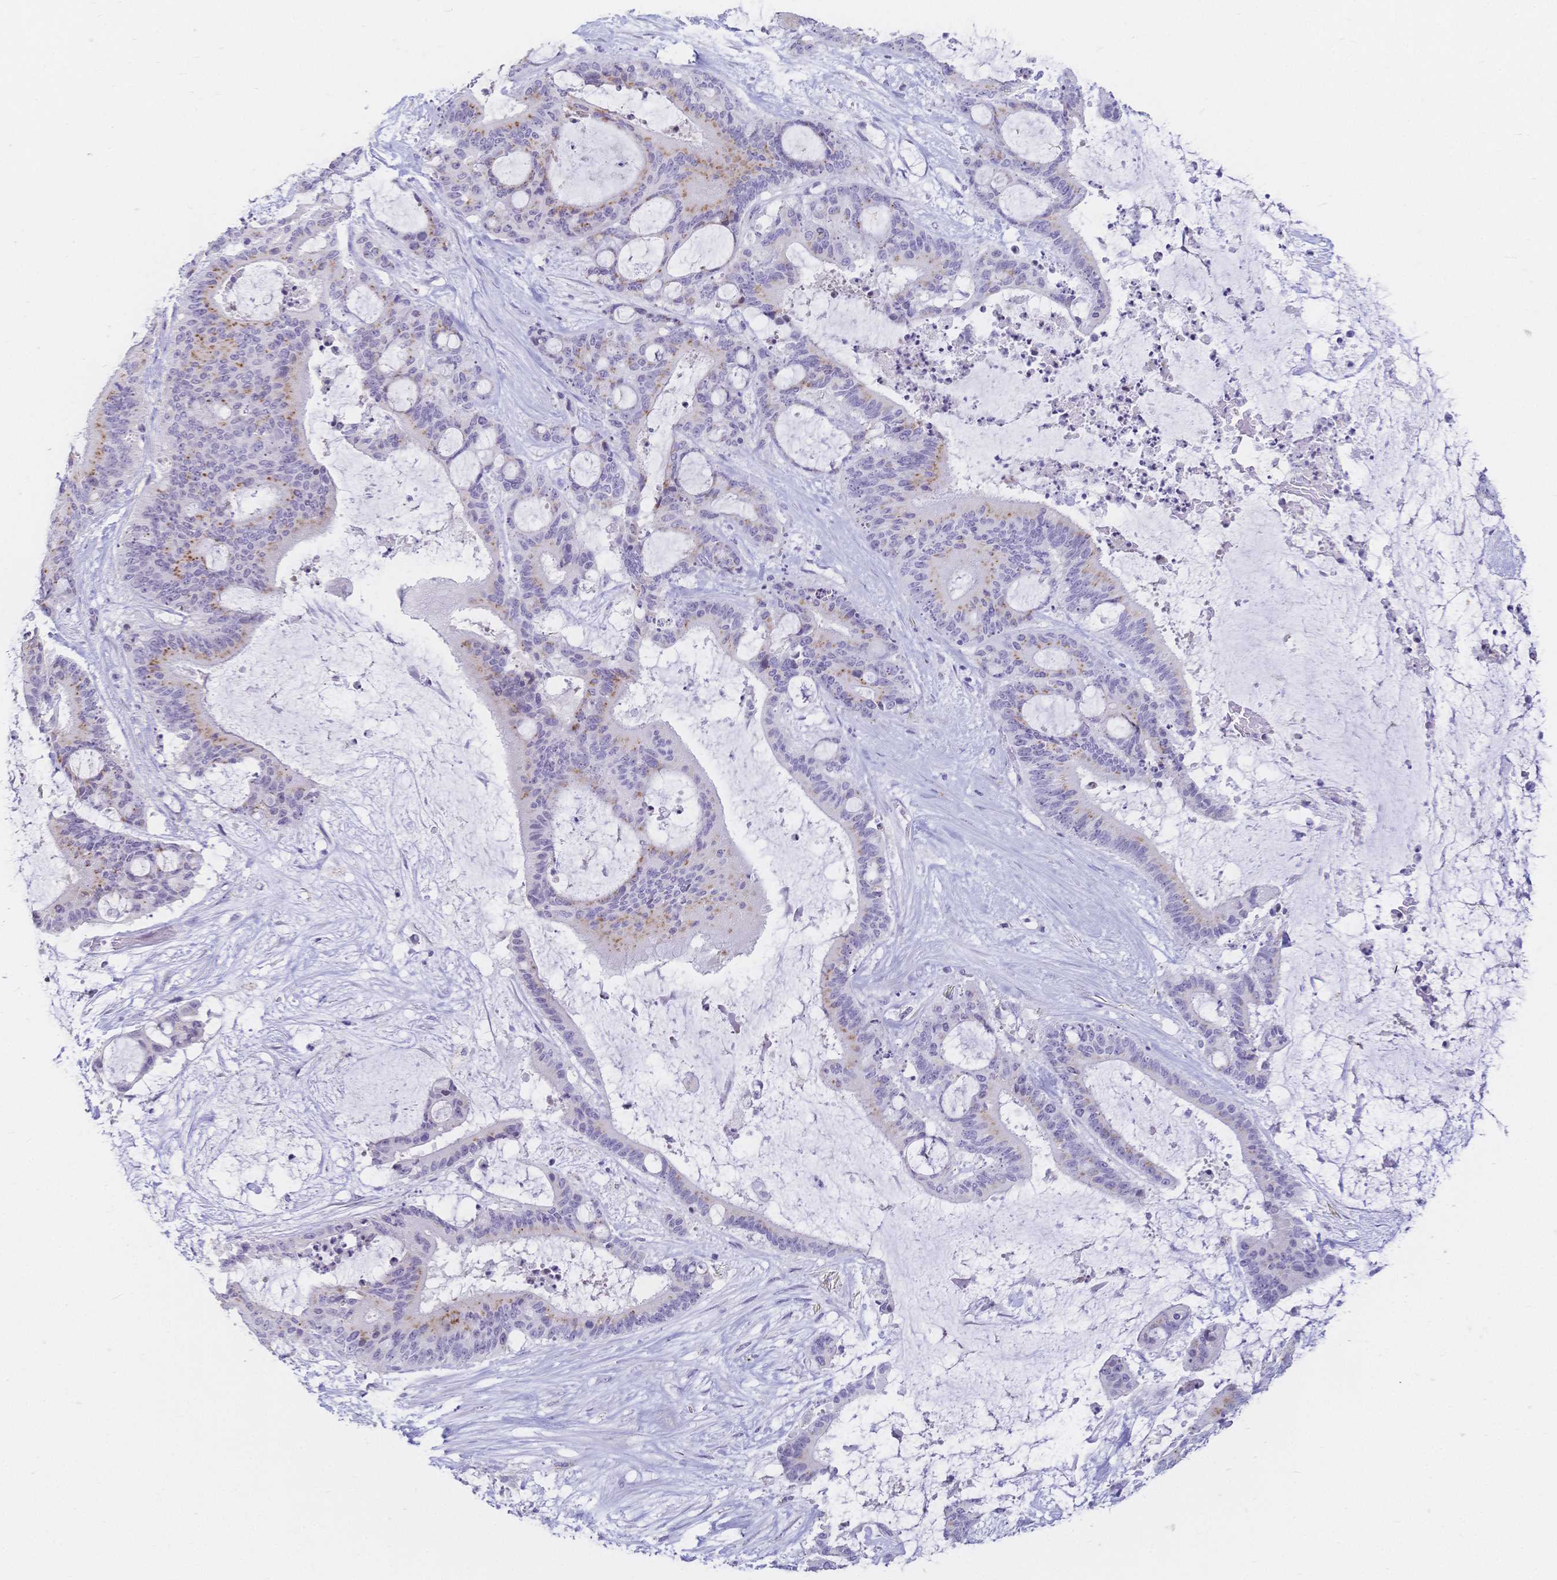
{"staining": {"intensity": "moderate", "quantity": "25%-75%", "location": "cytoplasmic/membranous"}, "tissue": "liver cancer", "cell_type": "Tumor cells", "image_type": "cancer", "snomed": [{"axis": "morphology", "description": "Normal tissue, NOS"}, {"axis": "morphology", "description": "Cholangiocarcinoma"}, {"axis": "topography", "description": "Liver"}, {"axis": "topography", "description": "Peripheral nerve tissue"}], "caption": "High-power microscopy captured an immunohistochemistry histopathology image of liver cholangiocarcinoma, revealing moderate cytoplasmic/membranous expression in approximately 25%-75% of tumor cells. The staining was performed using DAB (3,3'-diaminobenzidine), with brown indicating positive protein expression. Nuclei are stained blue with hematoxylin.", "gene": "CR2", "patient": {"sex": "female", "age": 73}}